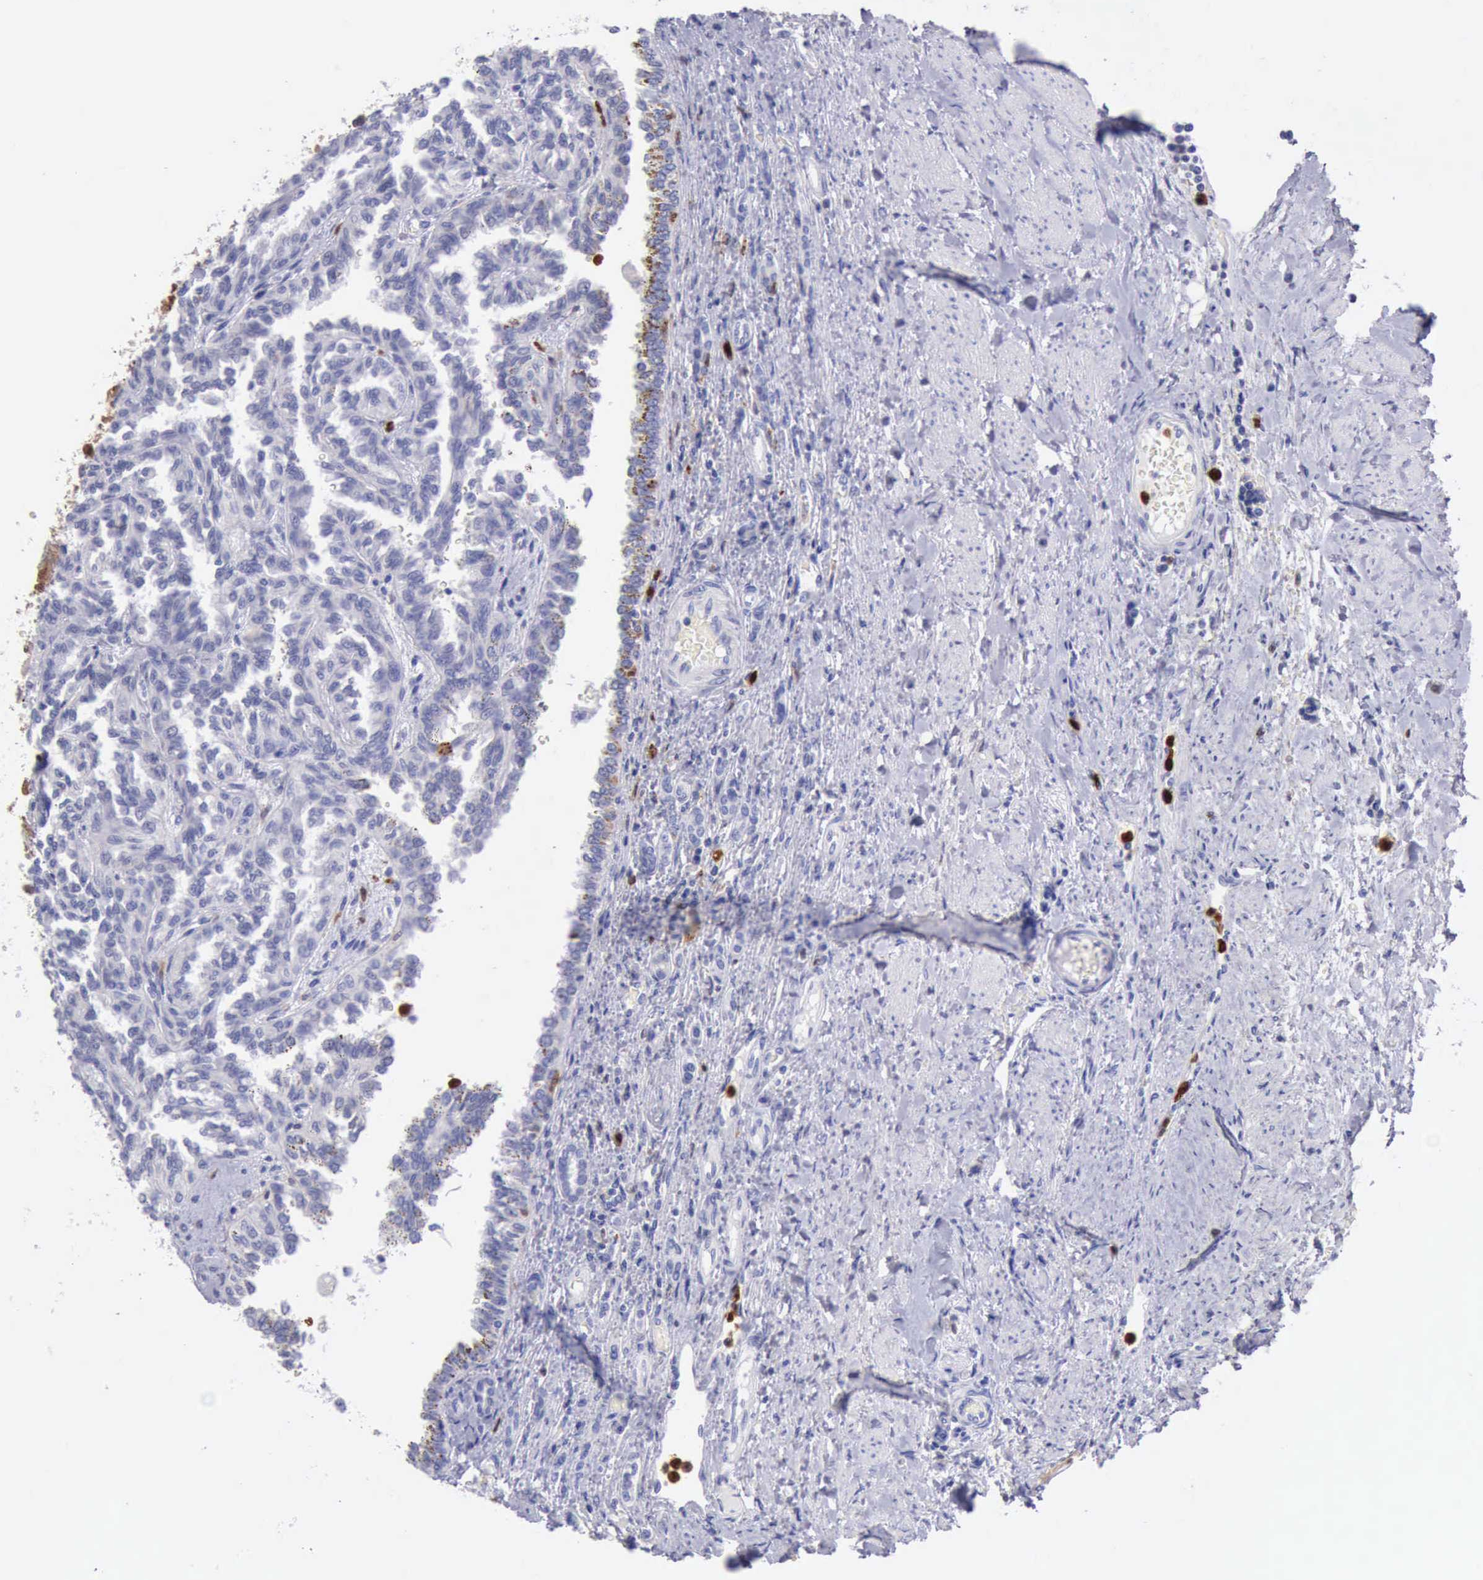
{"staining": {"intensity": "negative", "quantity": "none", "location": "none"}, "tissue": "renal cancer", "cell_type": "Tumor cells", "image_type": "cancer", "snomed": [{"axis": "morphology", "description": "Inflammation, NOS"}, {"axis": "morphology", "description": "Adenocarcinoma, NOS"}, {"axis": "topography", "description": "Kidney"}], "caption": "IHC of human renal adenocarcinoma reveals no staining in tumor cells. (Stains: DAB (3,3'-diaminobenzidine) IHC with hematoxylin counter stain, Microscopy: brightfield microscopy at high magnification).", "gene": "CSTA", "patient": {"sex": "male", "age": 68}}